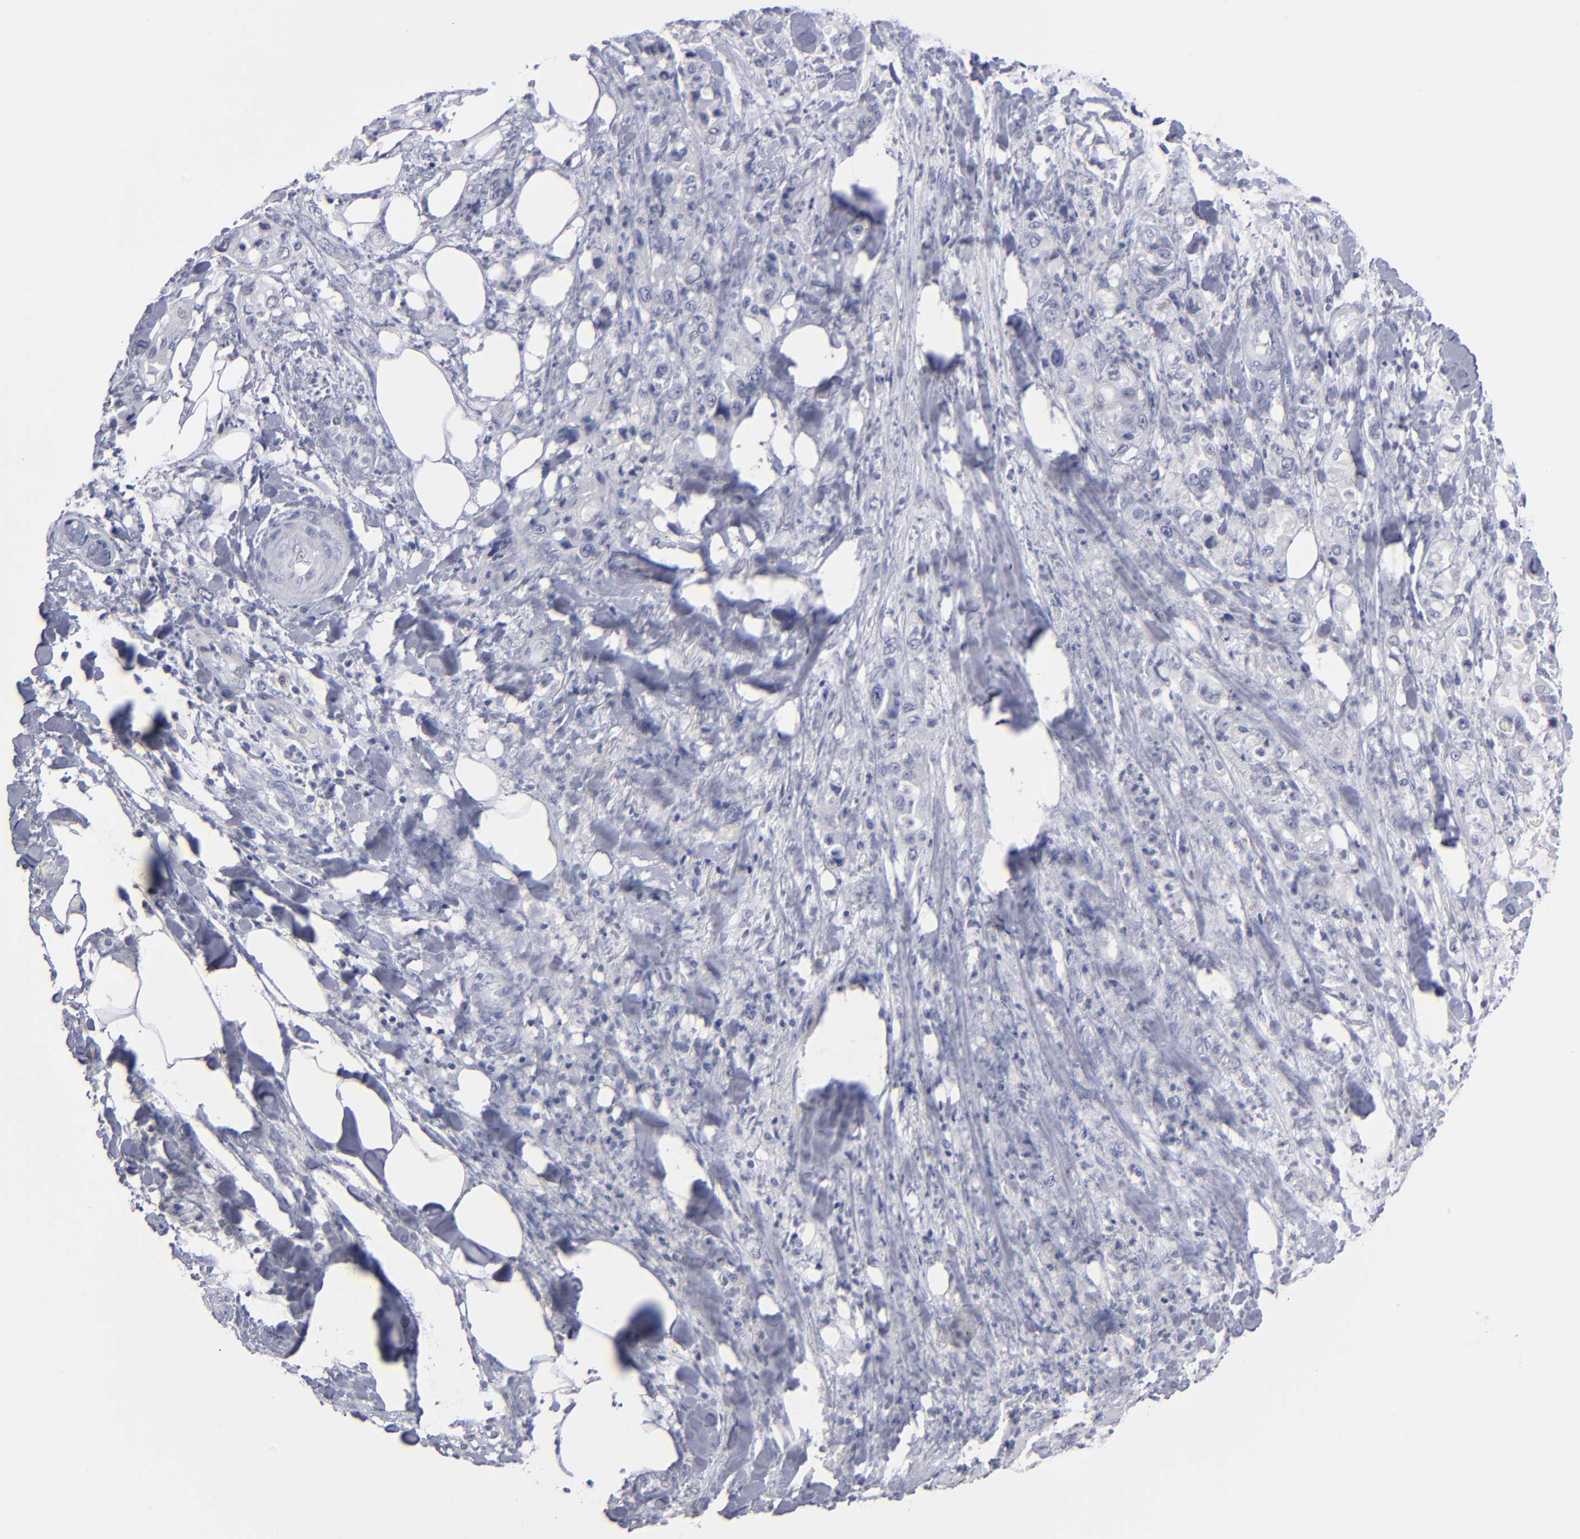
{"staining": {"intensity": "negative", "quantity": "none", "location": "none"}, "tissue": "pancreatic cancer", "cell_type": "Tumor cells", "image_type": "cancer", "snomed": [{"axis": "morphology", "description": "Adenocarcinoma, NOS"}, {"axis": "topography", "description": "Pancreas"}], "caption": "A histopathology image of human pancreatic cancer is negative for staining in tumor cells.", "gene": "RPH3A", "patient": {"sex": "male", "age": 70}}